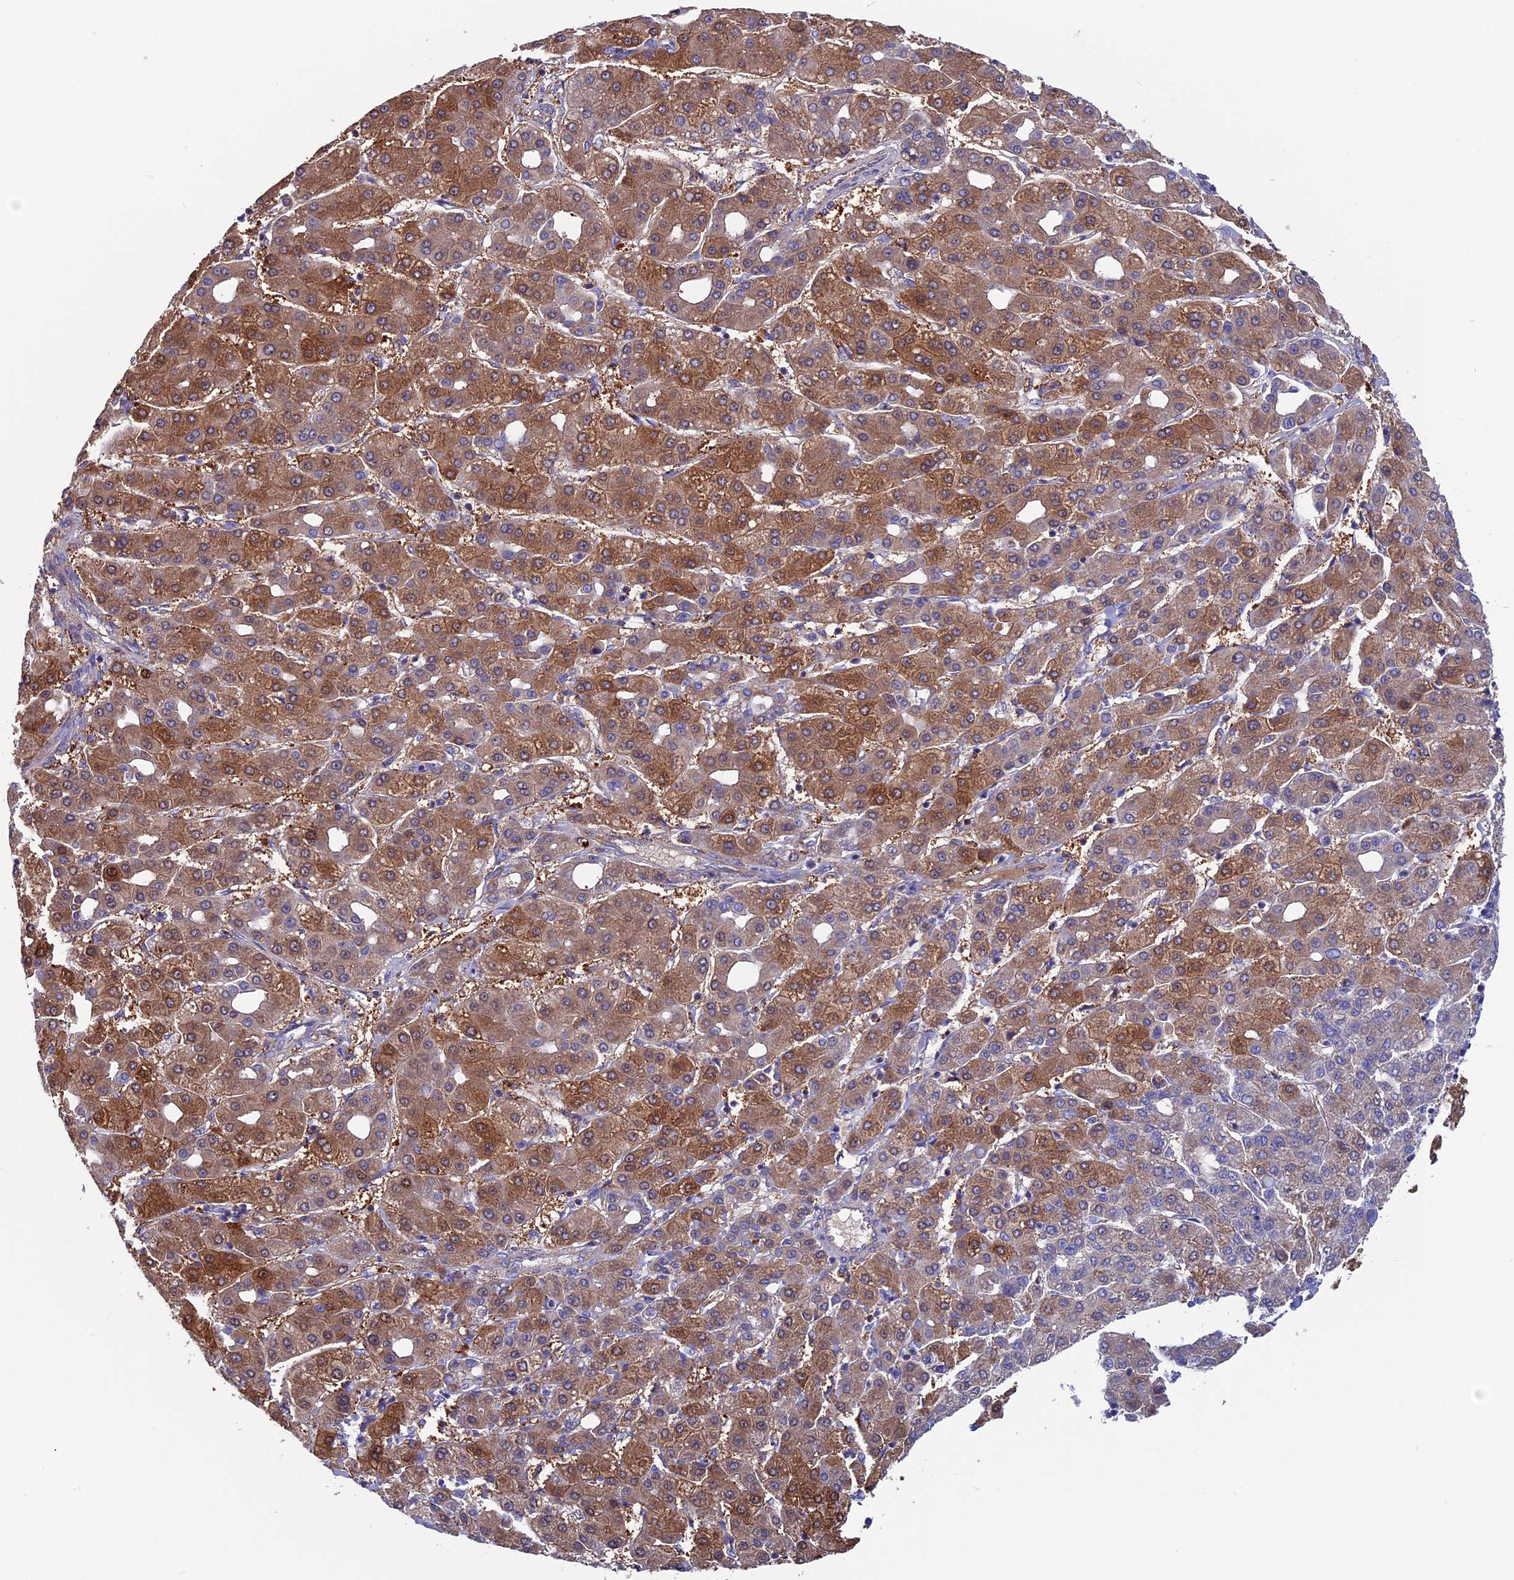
{"staining": {"intensity": "moderate", "quantity": ">75%", "location": "cytoplasmic/membranous"}, "tissue": "liver cancer", "cell_type": "Tumor cells", "image_type": "cancer", "snomed": [{"axis": "morphology", "description": "Carcinoma, Hepatocellular, NOS"}, {"axis": "topography", "description": "Liver"}], "caption": "The photomicrograph shows a brown stain indicating the presence of a protein in the cytoplasmic/membranous of tumor cells in liver cancer.", "gene": "SLC15A5", "patient": {"sex": "male", "age": 65}}